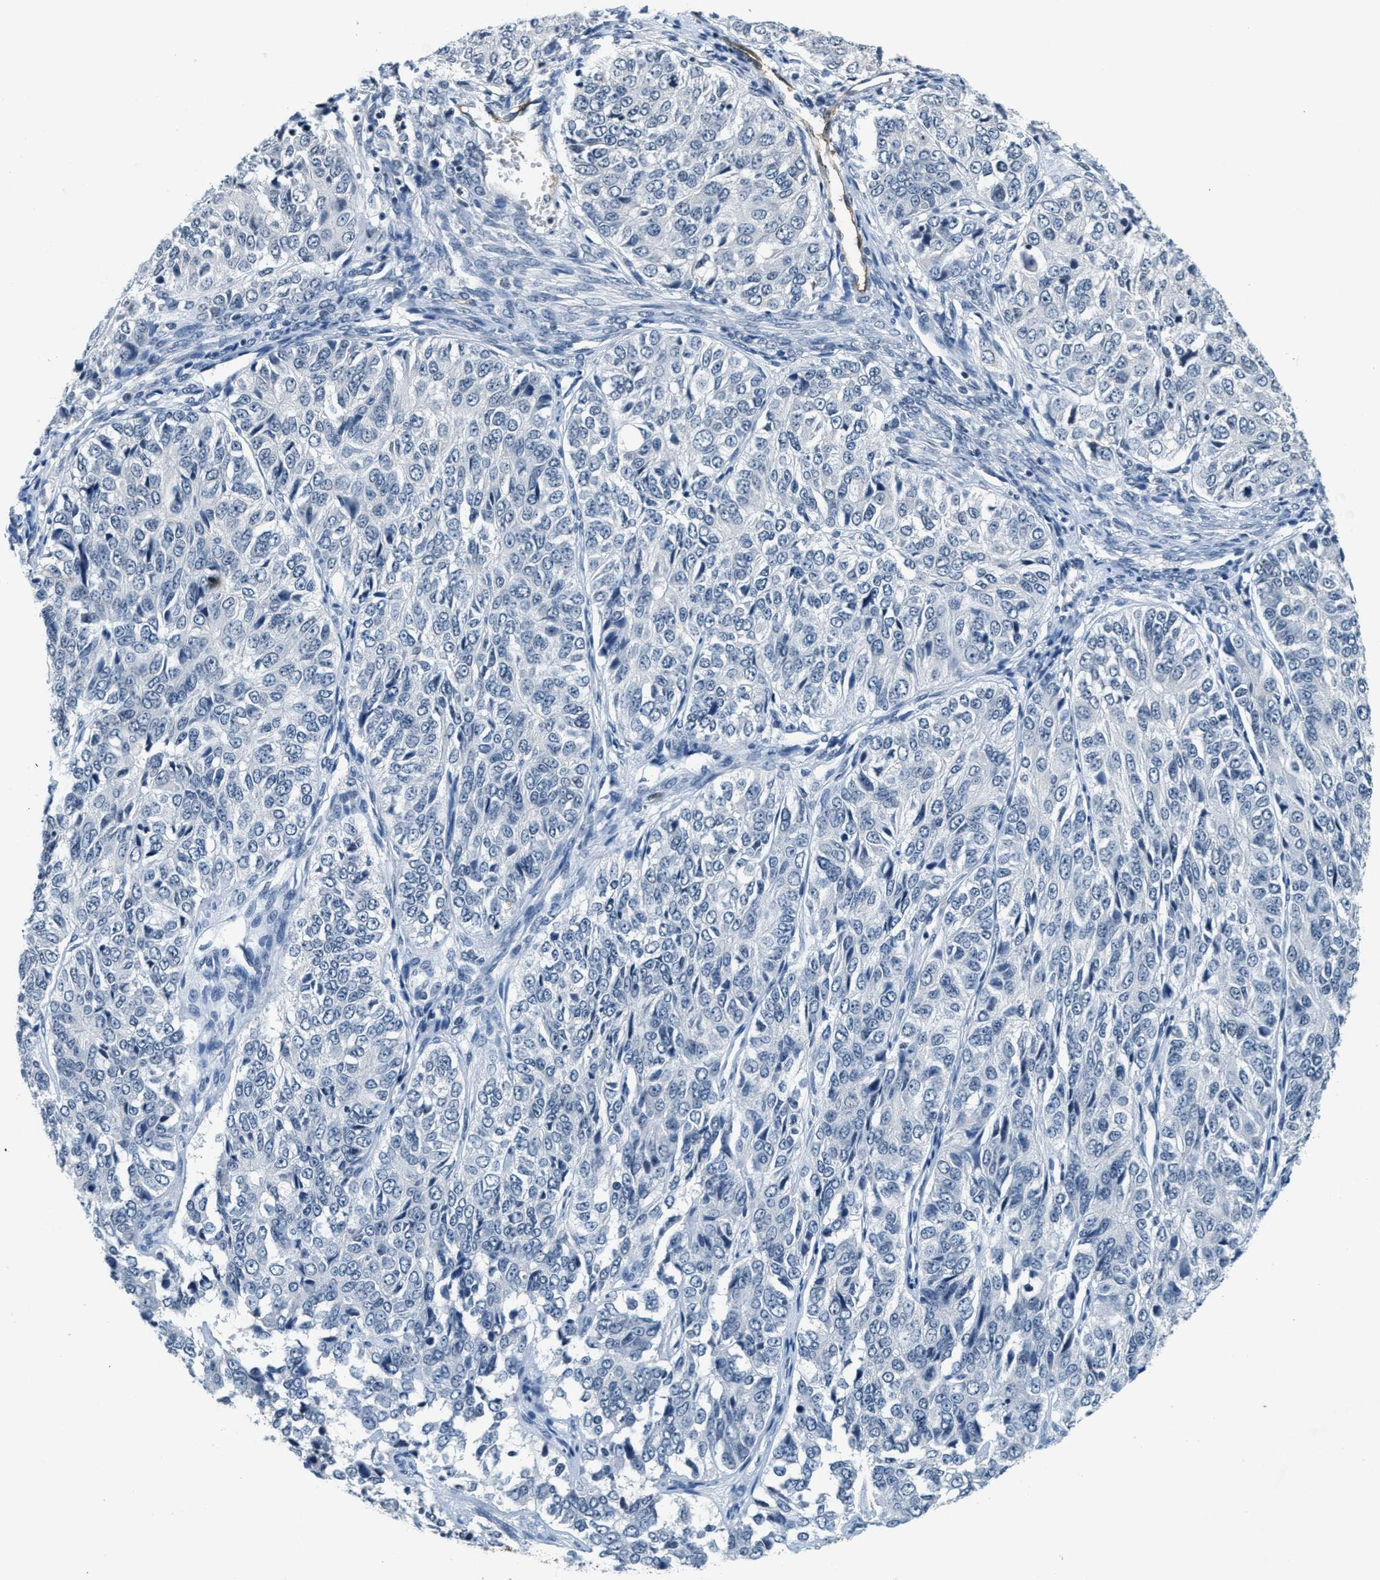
{"staining": {"intensity": "negative", "quantity": "none", "location": "none"}, "tissue": "ovarian cancer", "cell_type": "Tumor cells", "image_type": "cancer", "snomed": [{"axis": "morphology", "description": "Carcinoma, endometroid"}, {"axis": "topography", "description": "Ovary"}], "caption": "Human ovarian cancer stained for a protein using immunohistochemistry (IHC) displays no expression in tumor cells.", "gene": "CA4", "patient": {"sex": "female", "age": 51}}